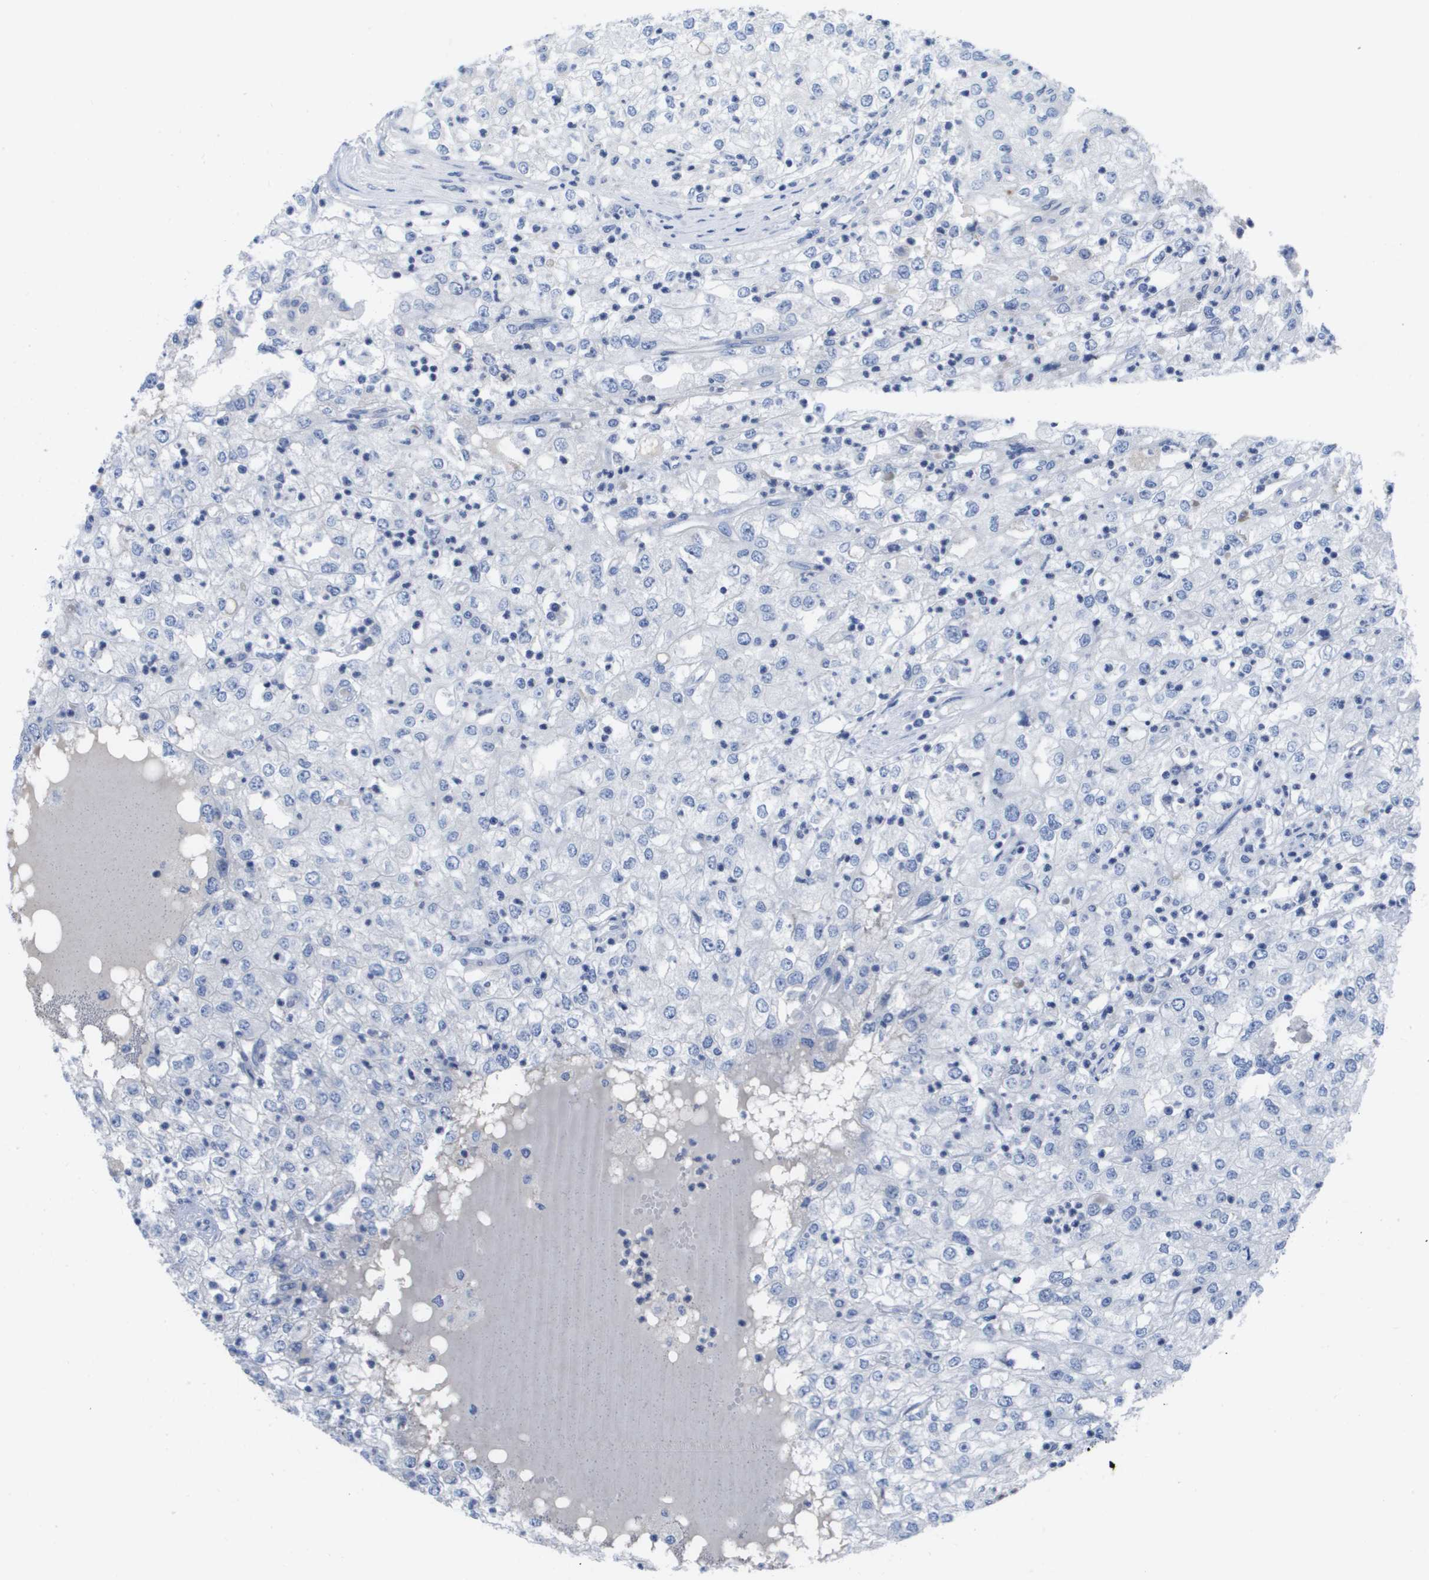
{"staining": {"intensity": "negative", "quantity": "none", "location": "none"}, "tissue": "renal cancer", "cell_type": "Tumor cells", "image_type": "cancer", "snomed": [{"axis": "morphology", "description": "Adenocarcinoma, NOS"}, {"axis": "topography", "description": "Kidney"}], "caption": "IHC photomicrograph of renal cancer (adenocarcinoma) stained for a protein (brown), which displays no expression in tumor cells. (Immunohistochemistry (ihc), brightfield microscopy, high magnification).", "gene": "MS4A1", "patient": {"sex": "female", "age": 54}}